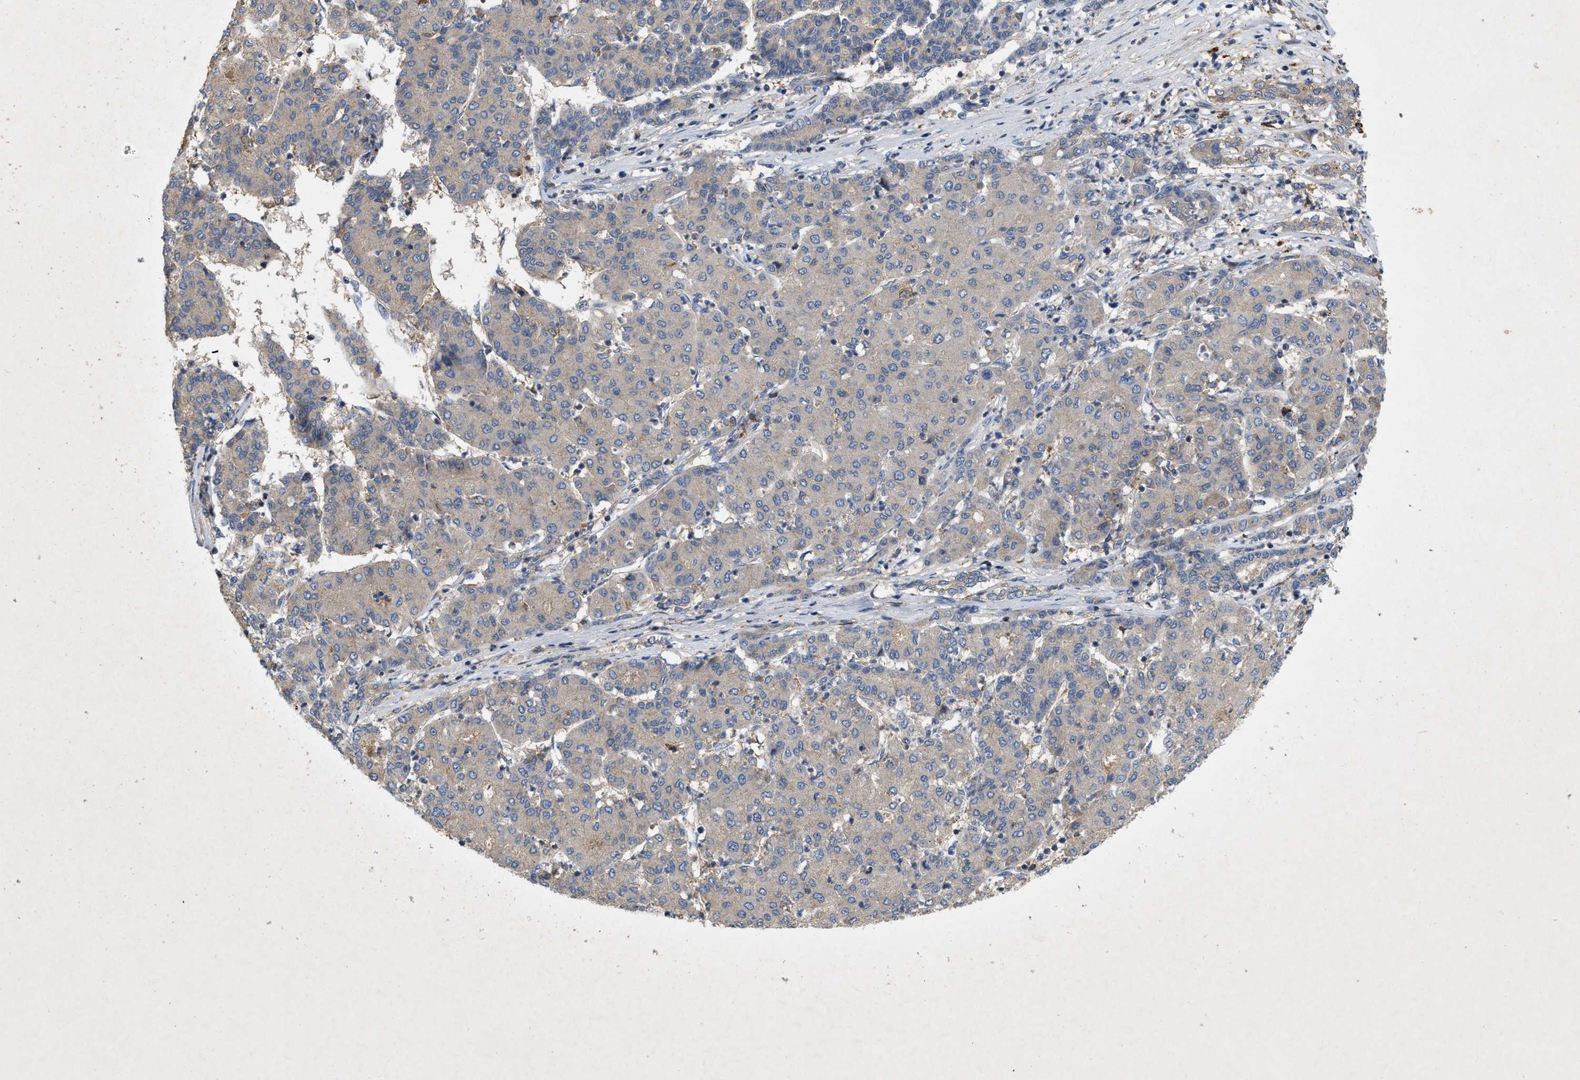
{"staining": {"intensity": "weak", "quantity": "<25%", "location": "cytoplasmic/membranous"}, "tissue": "liver cancer", "cell_type": "Tumor cells", "image_type": "cancer", "snomed": [{"axis": "morphology", "description": "Carcinoma, Hepatocellular, NOS"}, {"axis": "topography", "description": "Liver"}], "caption": "Tumor cells show no significant staining in hepatocellular carcinoma (liver). (DAB (3,3'-diaminobenzidine) immunohistochemistry visualized using brightfield microscopy, high magnification).", "gene": "LPAR2", "patient": {"sex": "male", "age": 65}}